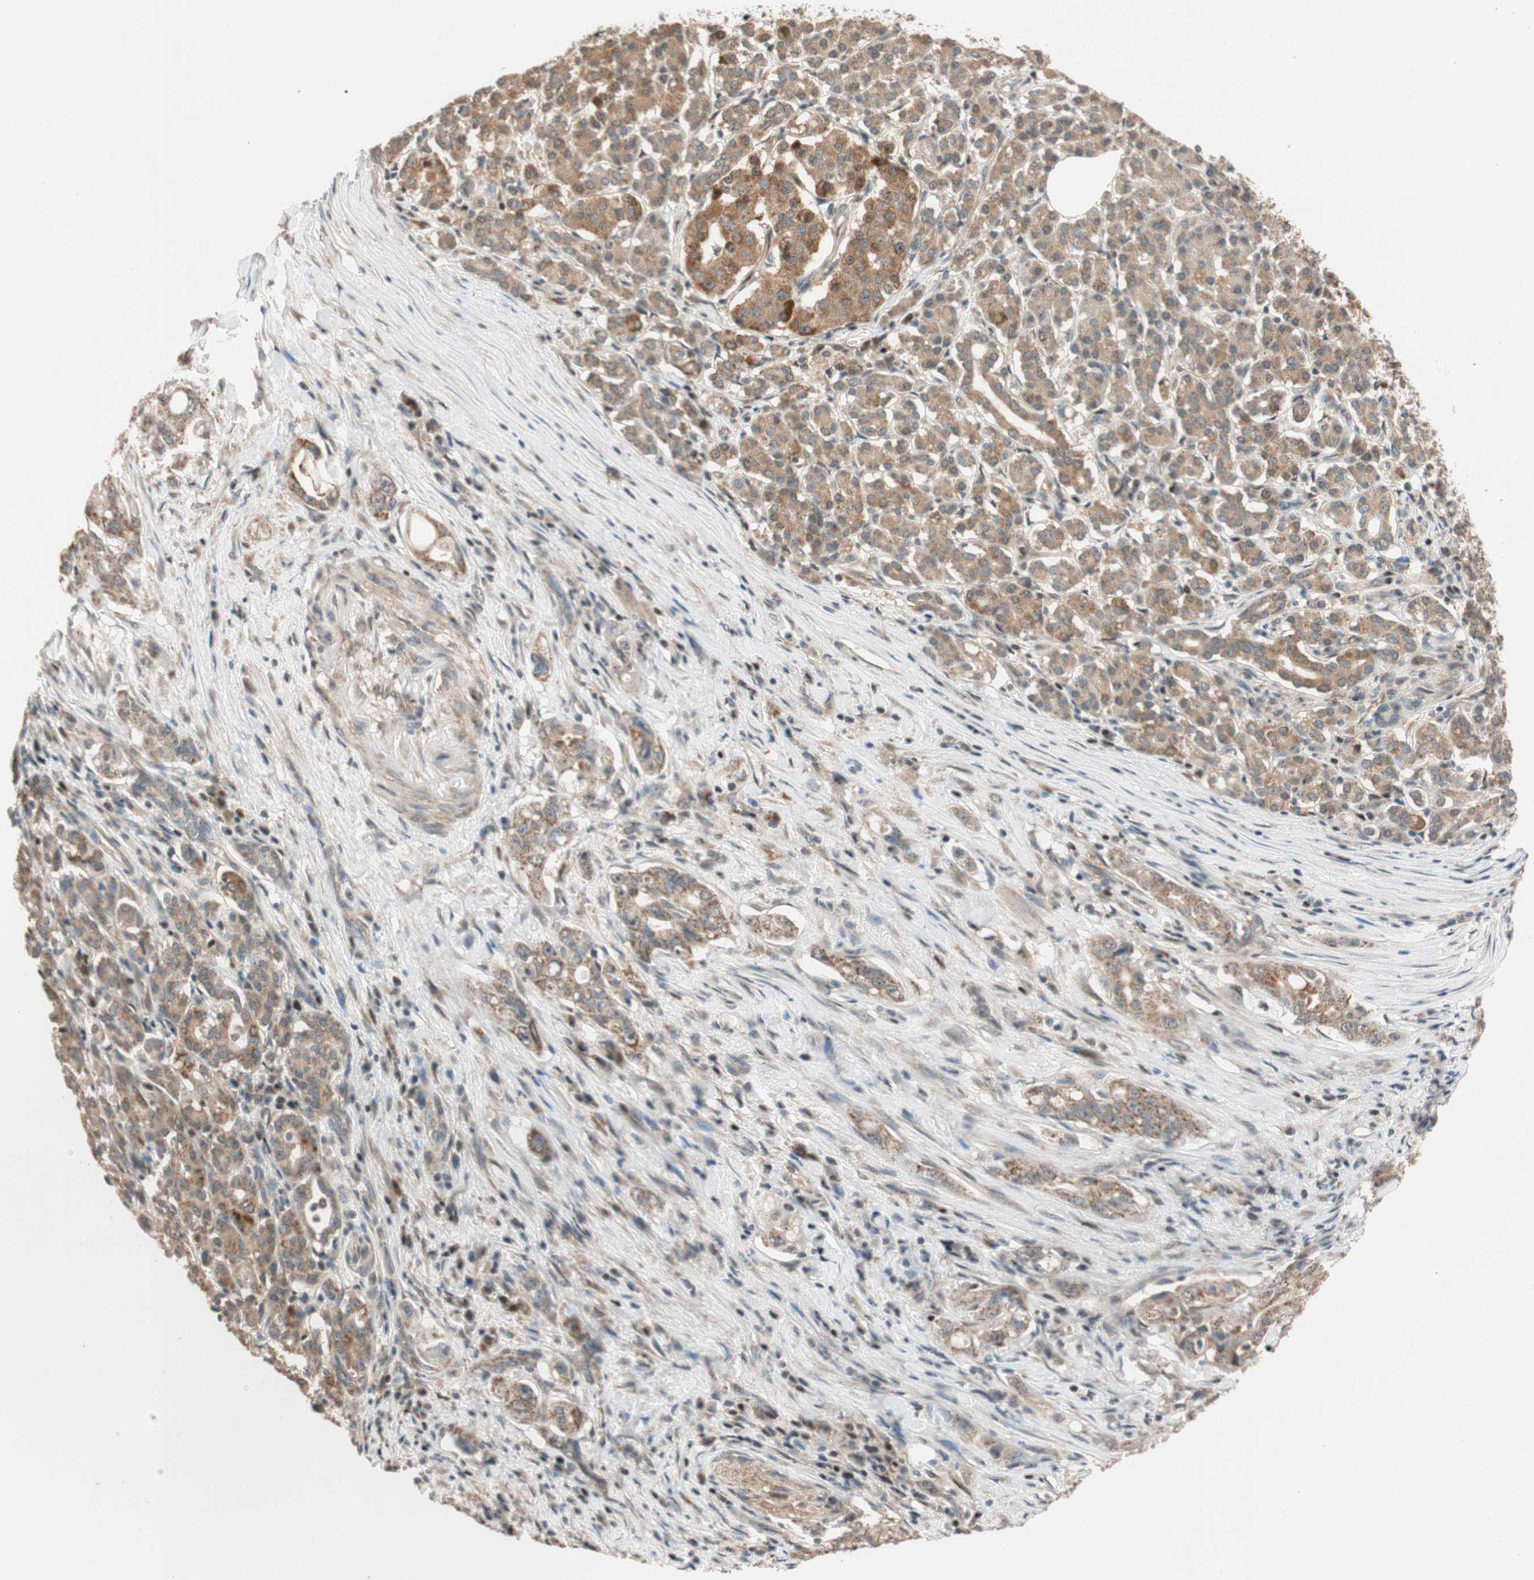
{"staining": {"intensity": "moderate", "quantity": ">75%", "location": "cytoplasmic/membranous"}, "tissue": "pancreatic cancer", "cell_type": "Tumor cells", "image_type": "cancer", "snomed": [{"axis": "morphology", "description": "Normal tissue, NOS"}, {"axis": "topography", "description": "Pancreas"}], "caption": "Brown immunohistochemical staining in human pancreatic cancer demonstrates moderate cytoplasmic/membranous positivity in approximately >75% of tumor cells. The staining is performed using DAB brown chromogen to label protein expression. The nuclei are counter-stained blue using hematoxylin.", "gene": "HECW1", "patient": {"sex": "male", "age": 42}}